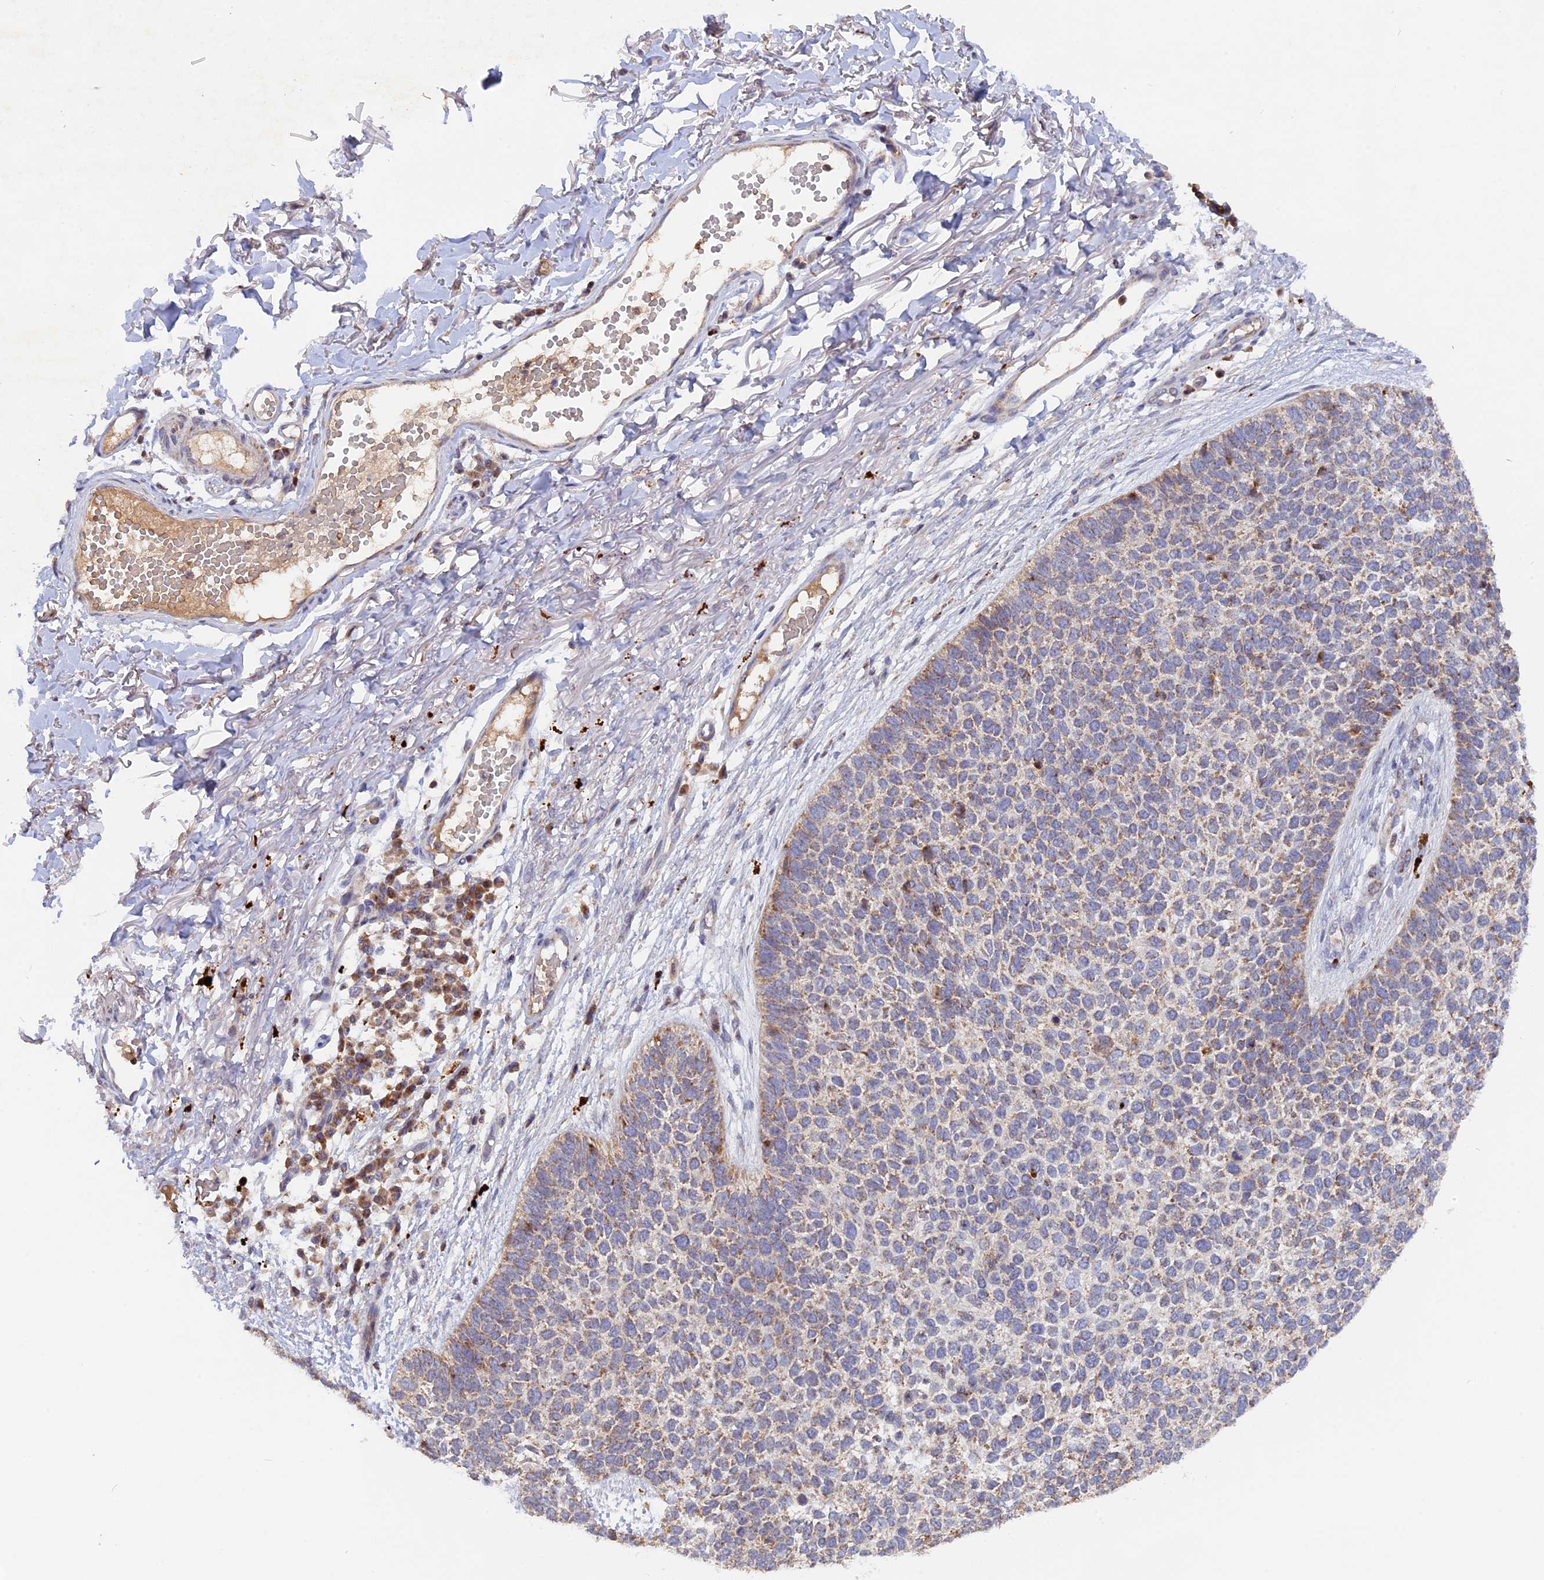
{"staining": {"intensity": "weak", "quantity": "<25%", "location": "cytoplasmic/membranous"}, "tissue": "skin cancer", "cell_type": "Tumor cells", "image_type": "cancer", "snomed": [{"axis": "morphology", "description": "Basal cell carcinoma"}, {"axis": "topography", "description": "Skin"}], "caption": "The histopathology image shows no staining of tumor cells in skin cancer (basal cell carcinoma).", "gene": "MPV17L", "patient": {"sex": "female", "age": 84}}